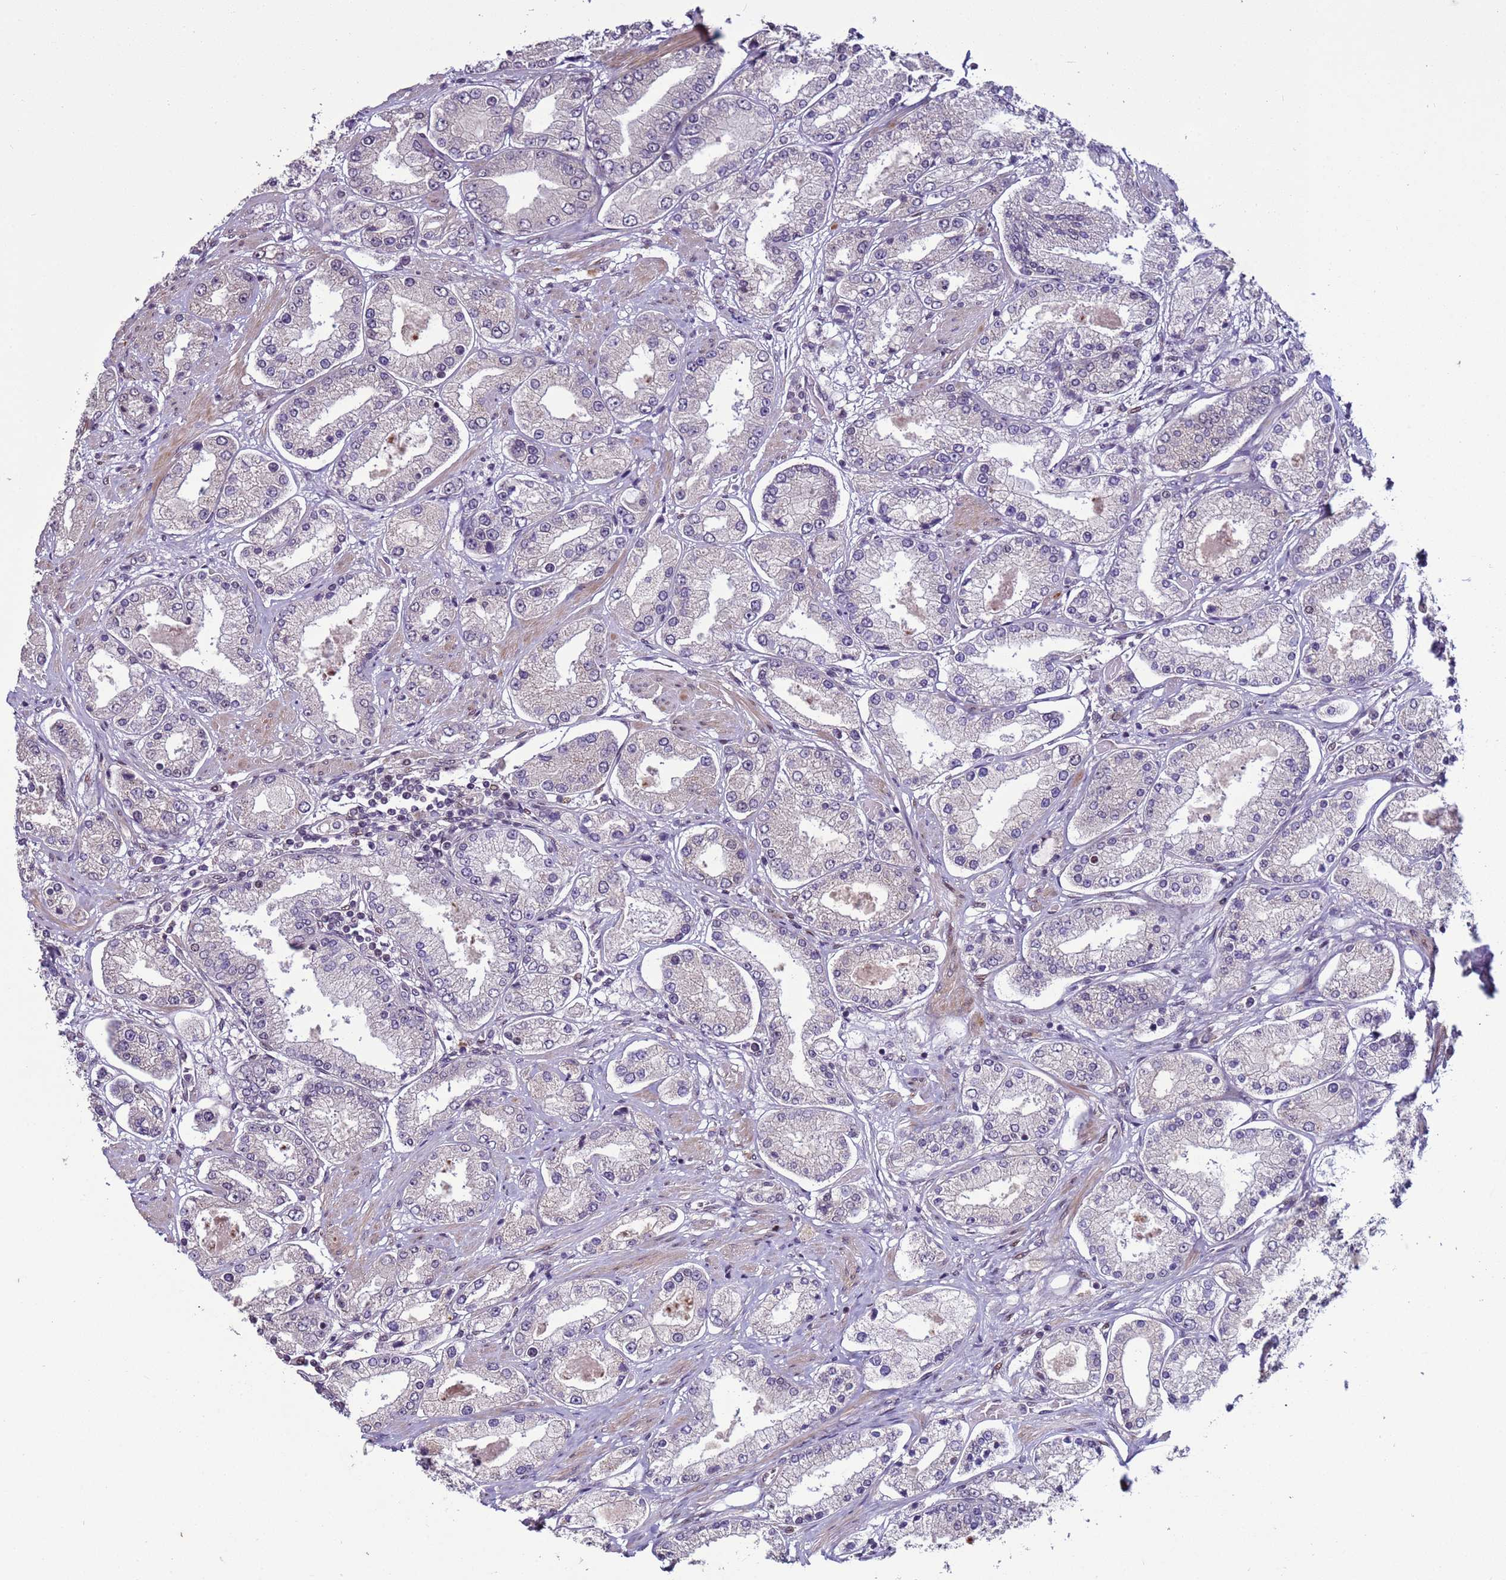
{"staining": {"intensity": "negative", "quantity": "none", "location": "none"}, "tissue": "prostate cancer", "cell_type": "Tumor cells", "image_type": "cancer", "snomed": [{"axis": "morphology", "description": "Adenocarcinoma, High grade"}, {"axis": "topography", "description": "Prostate"}], "caption": "Protein analysis of prostate adenocarcinoma (high-grade) reveals no significant positivity in tumor cells.", "gene": "SHC3", "patient": {"sex": "male", "age": 69}}